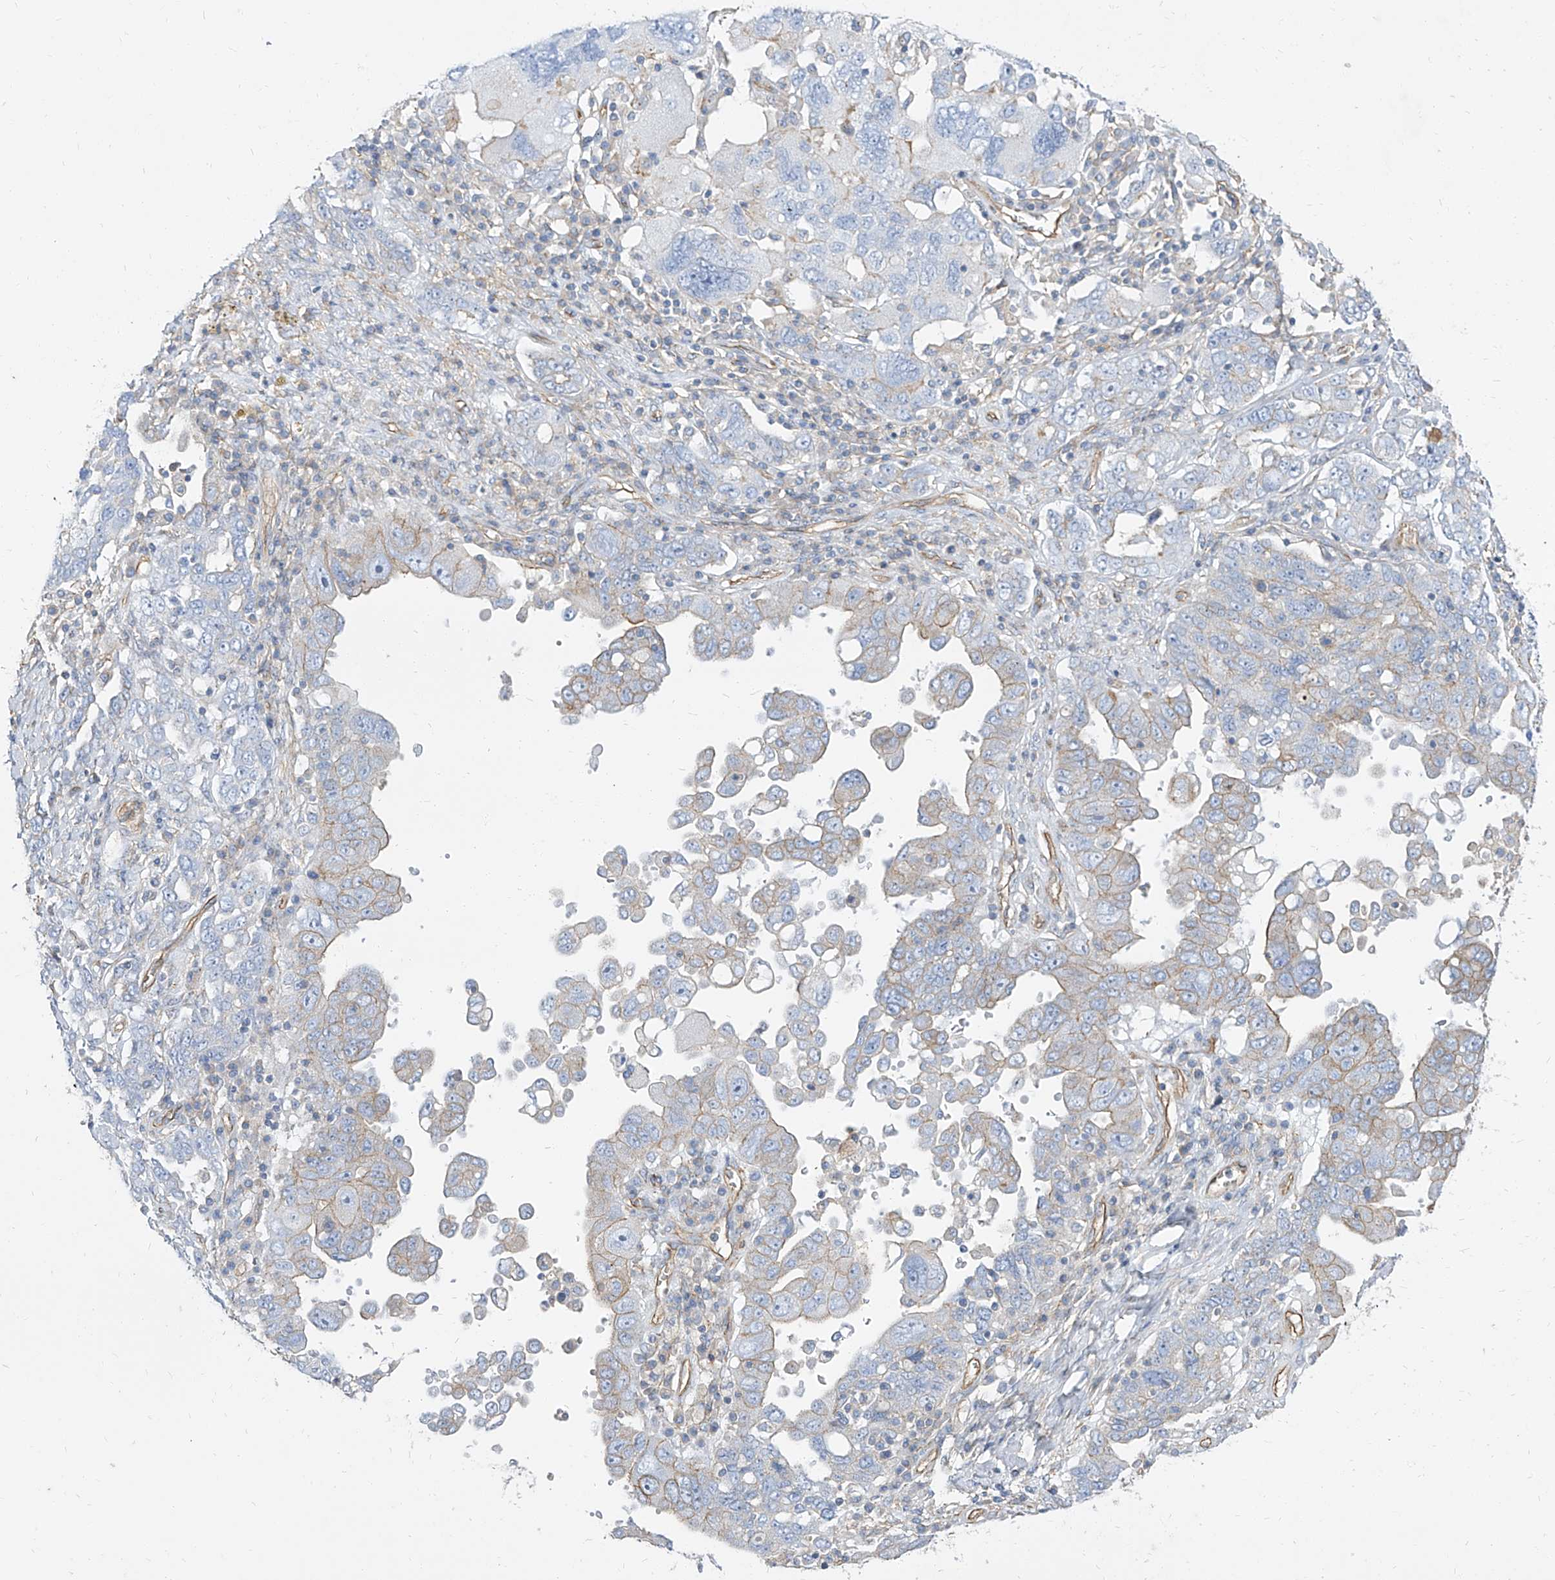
{"staining": {"intensity": "weak", "quantity": "25%-75%", "location": "cytoplasmic/membranous"}, "tissue": "ovarian cancer", "cell_type": "Tumor cells", "image_type": "cancer", "snomed": [{"axis": "morphology", "description": "Carcinoma, endometroid"}, {"axis": "topography", "description": "Ovary"}], "caption": "This is a micrograph of immunohistochemistry (IHC) staining of endometroid carcinoma (ovarian), which shows weak staining in the cytoplasmic/membranous of tumor cells.", "gene": "TXLNB", "patient": {"sex": "female", "age": 62}}